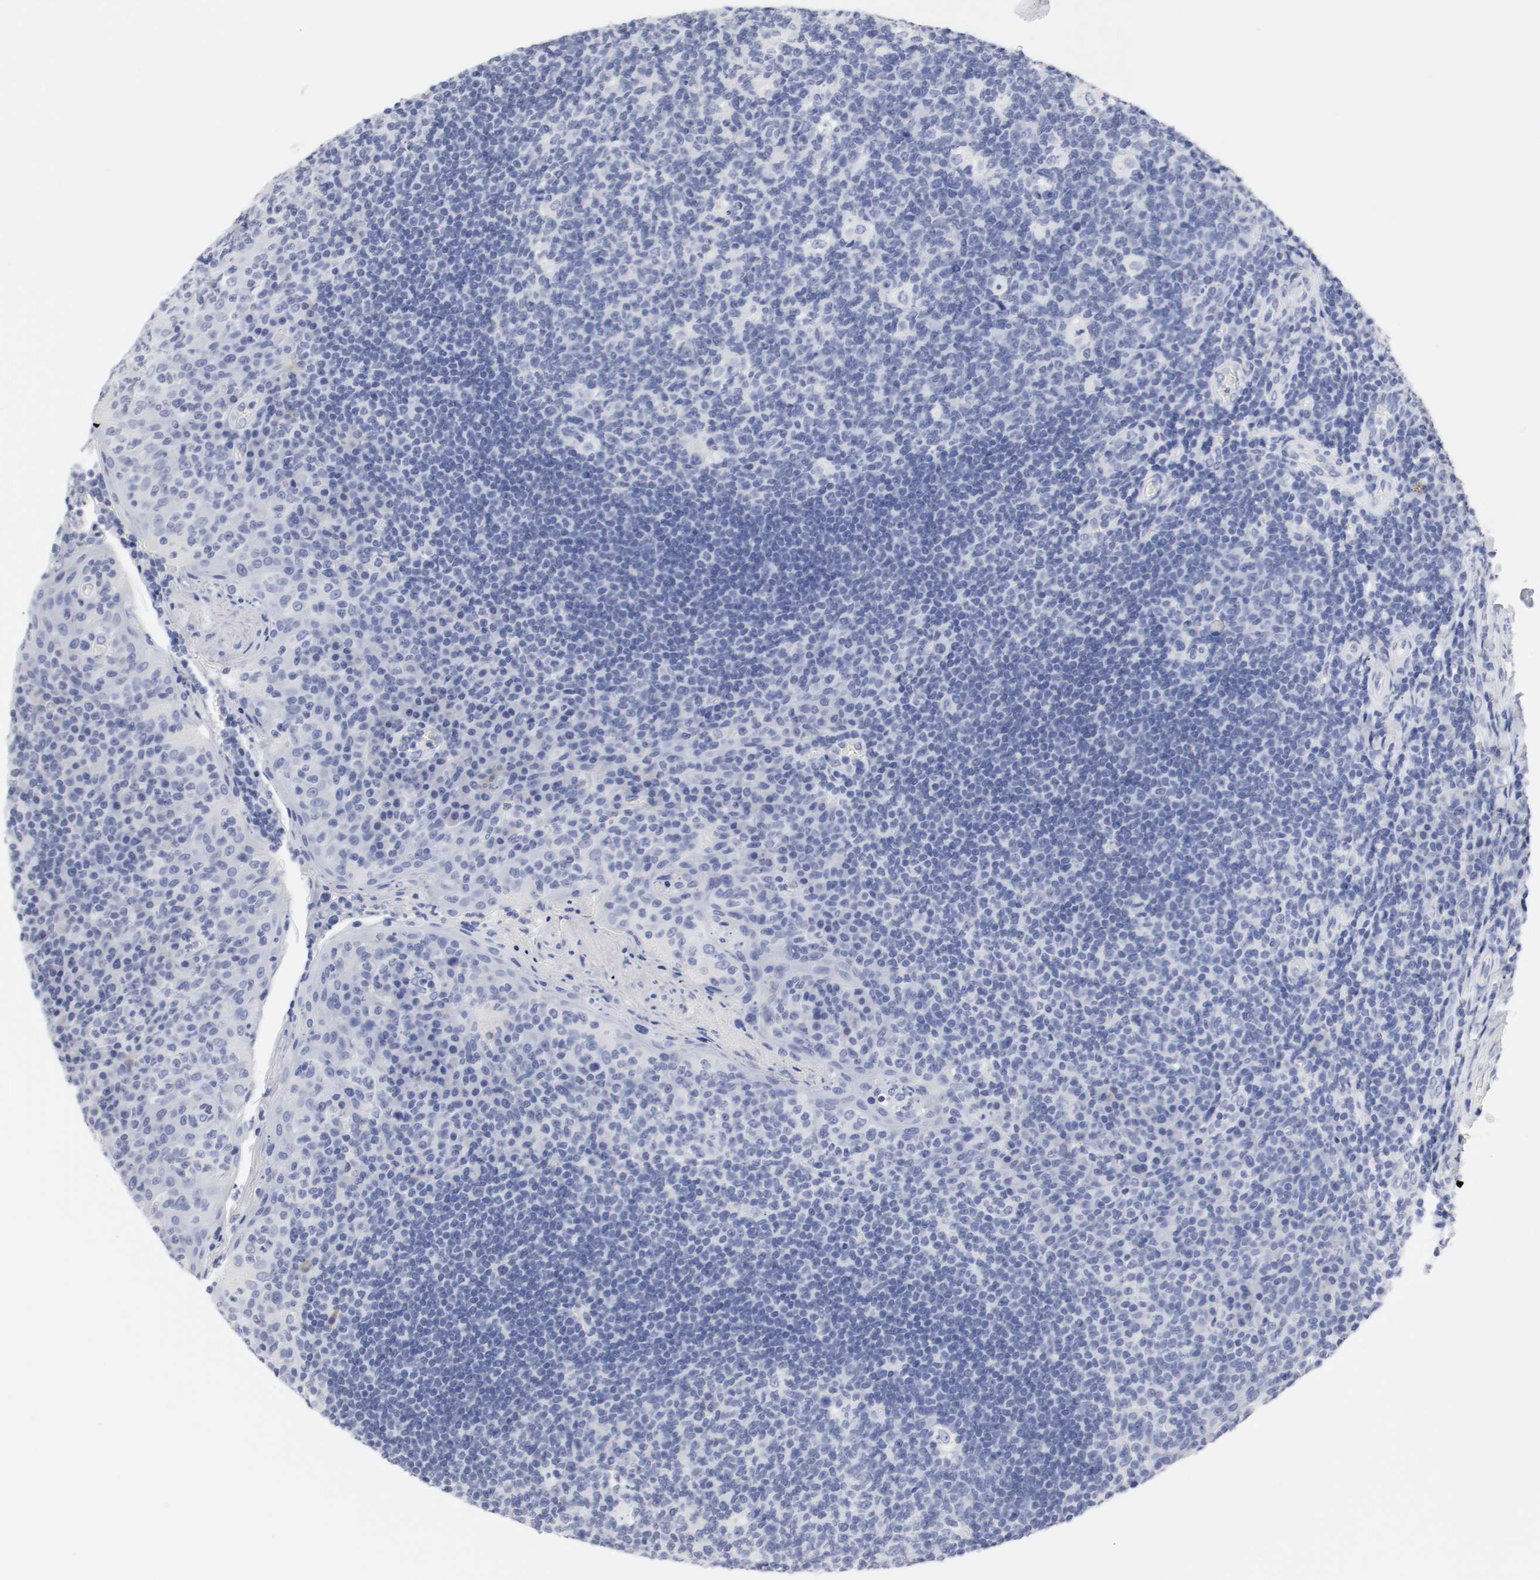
{"staining": {"intensity": "negative", "quantity": "none", "location": "none"}, "tissue": "tonsil", "cell_type": "Germinal center cells", "image_type": "normal", "snomed": [{"axis": "morphology", "description": "Normal tissue, NOS"}, {"axis": "topography", "description": "Tonsil"}], "caption": "Histopathology image shows no significant protein expression in germinal center cells of benign tonsil. (Brightfield microscopy of DAB immunohistochemistry (IHC) at high magnification).", "gene": "GAD1", "patient": {"sex": "male", "age": 17}}